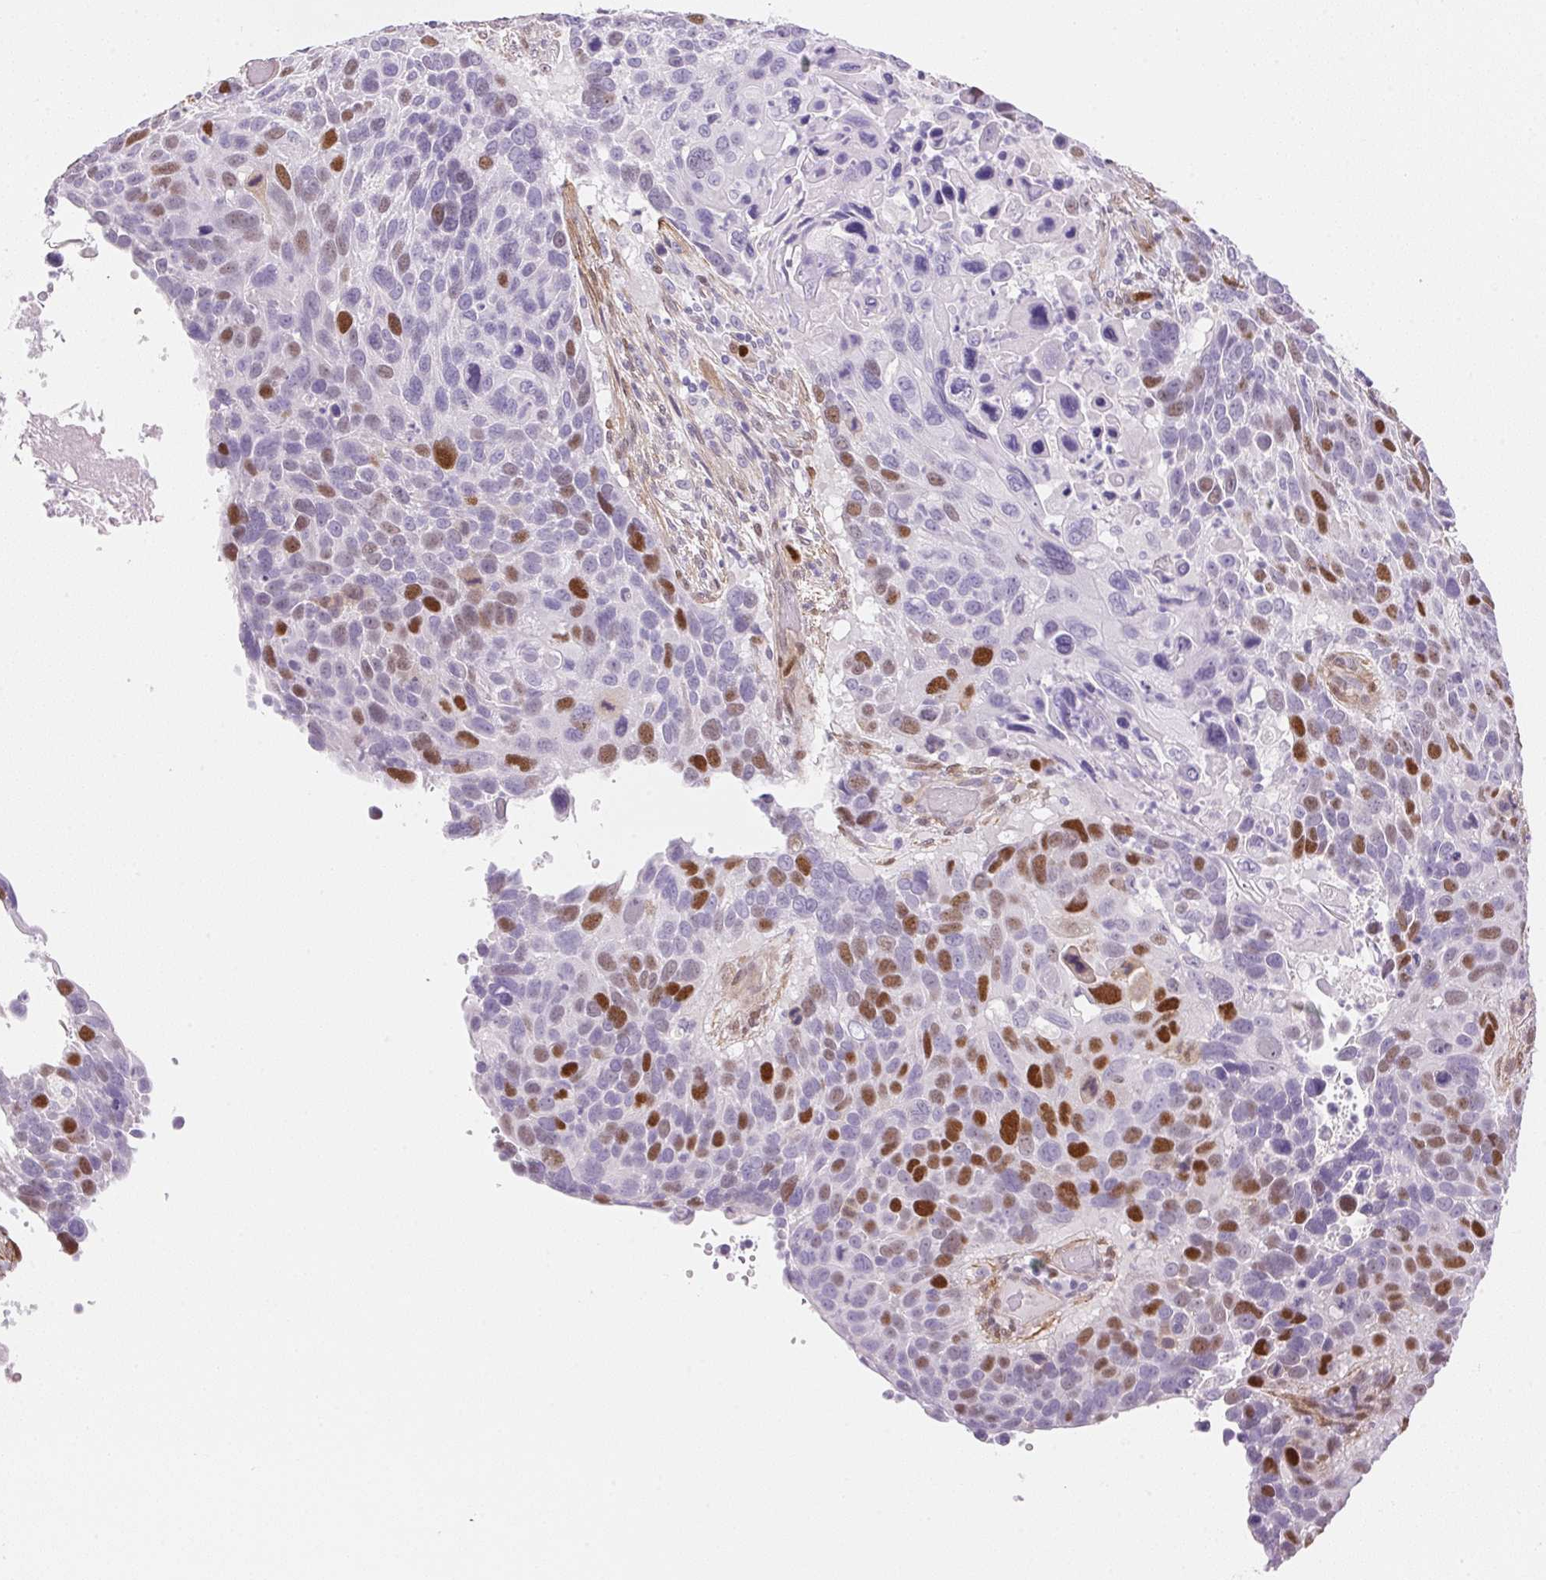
{"staining": {"intensity": "strong", "quantity": "<25%", "location": "nuclear"}, "tissue": "lung cancer", "cell_type": "Tumor cells", "image_type": "cancer", "snomed": [{"axis": "morphology", "description": "Squamous cell carcinoma, NOS"}, {"axis": "topography", "description": "Lung"}], "caption": "Squamous cell carcinoma (lung) stained for a protein shows strong nuclear positivity in tumor cells.", "gene": "SMTN", "patient": {"sex": "male", "age": 68}}